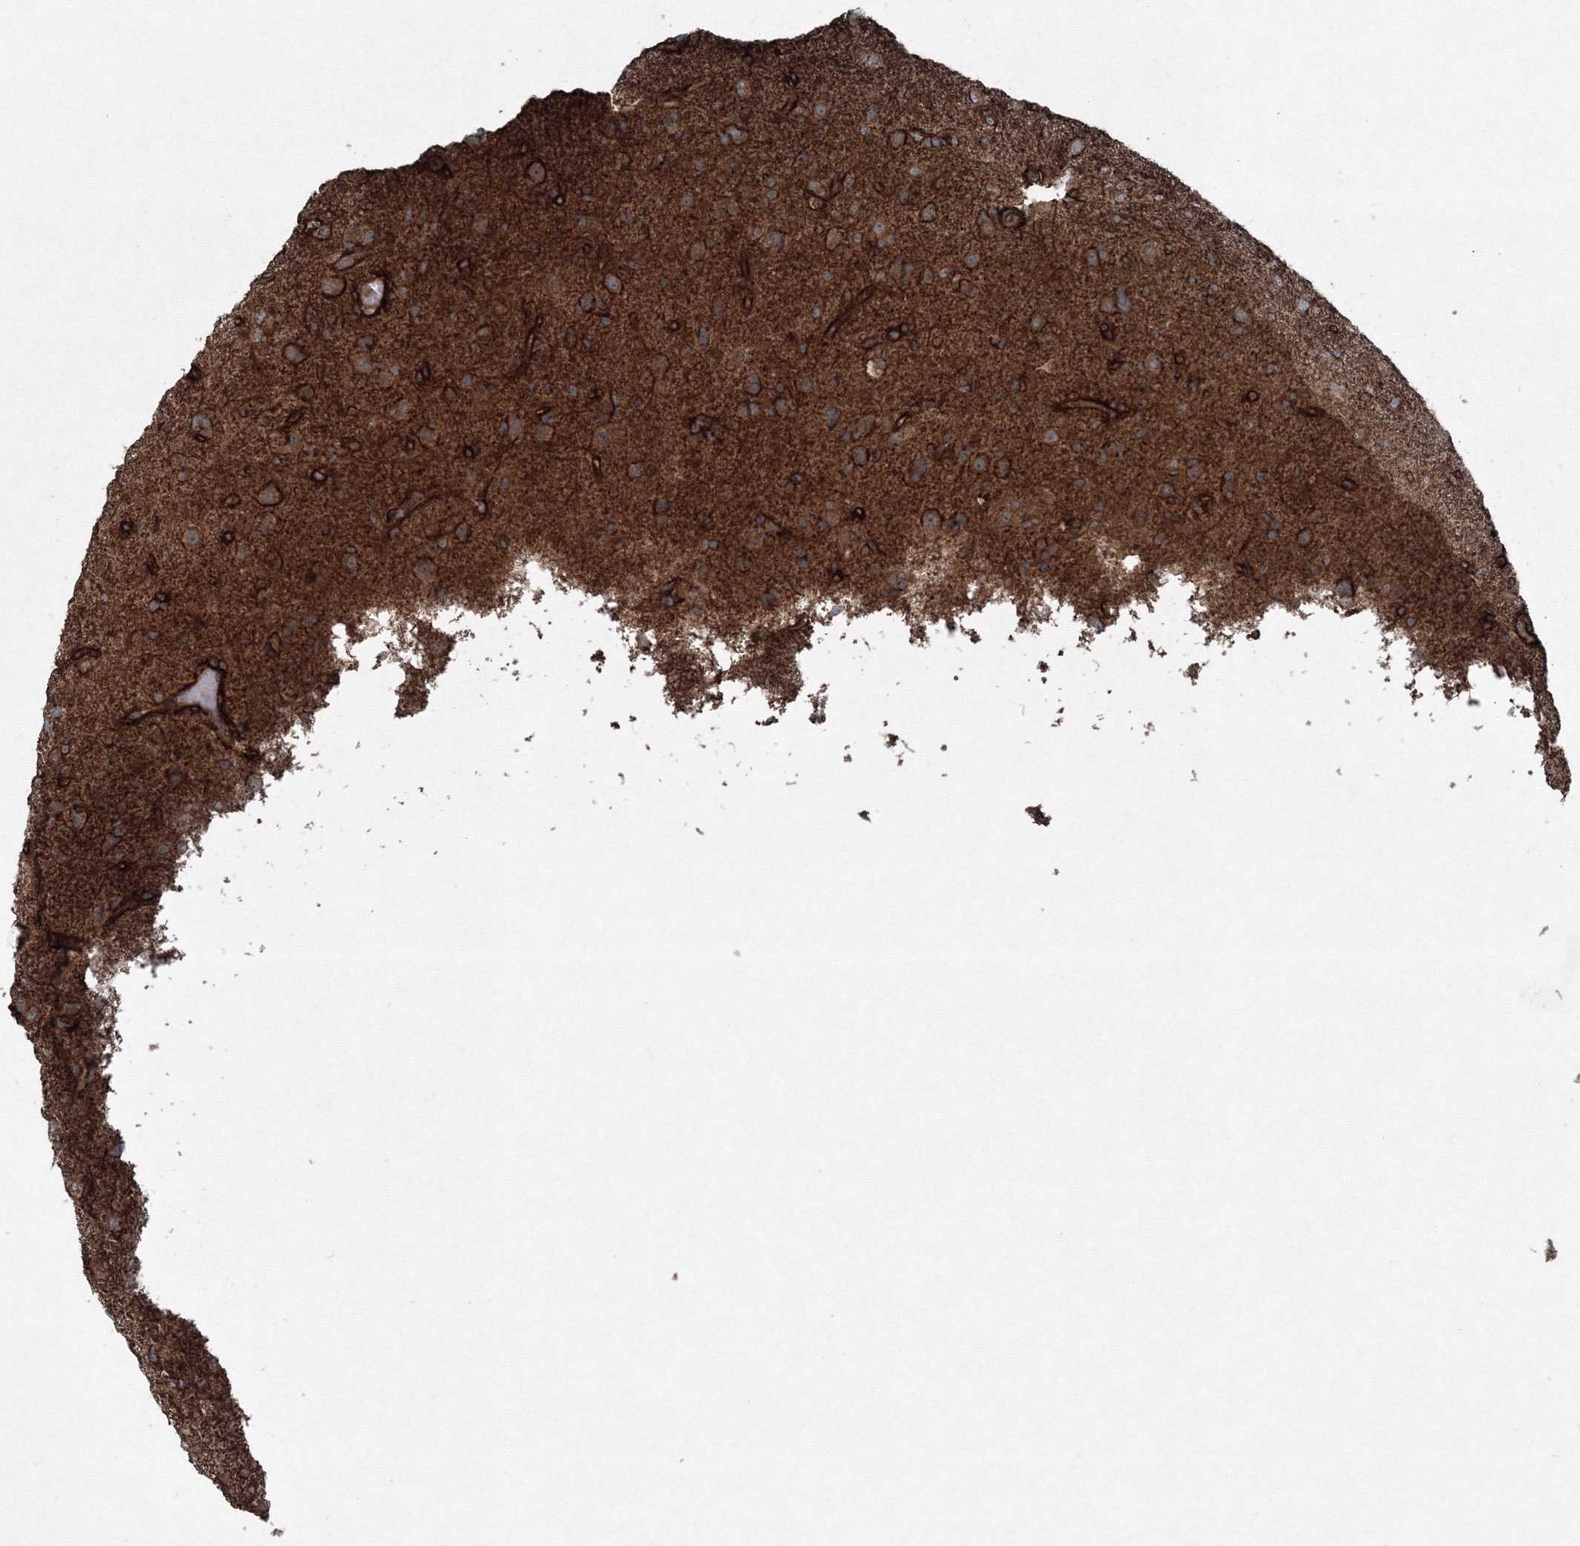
{"staining": {"intensity": "strong", "quantity": ">75%", "location": "cytoplasmic/membranous"}, "tissue": "glioma", "cell_type": "Tumor cells", "image_type": "cancer", "snomed": [{"axis": "morphology", "description": "Glioma, malignant, Low grade"}, {"axis": "topography", "description": "Brain"}], "caption": "DAB (3,3'-diaminobenzidine) immunohistochemical staining of human glioma shows strong cytoplasmic/membranous protein staining in about >75% of tumor cells.", "gene": "COPS7B", "patient": {"sex": "male", "age": 65}}